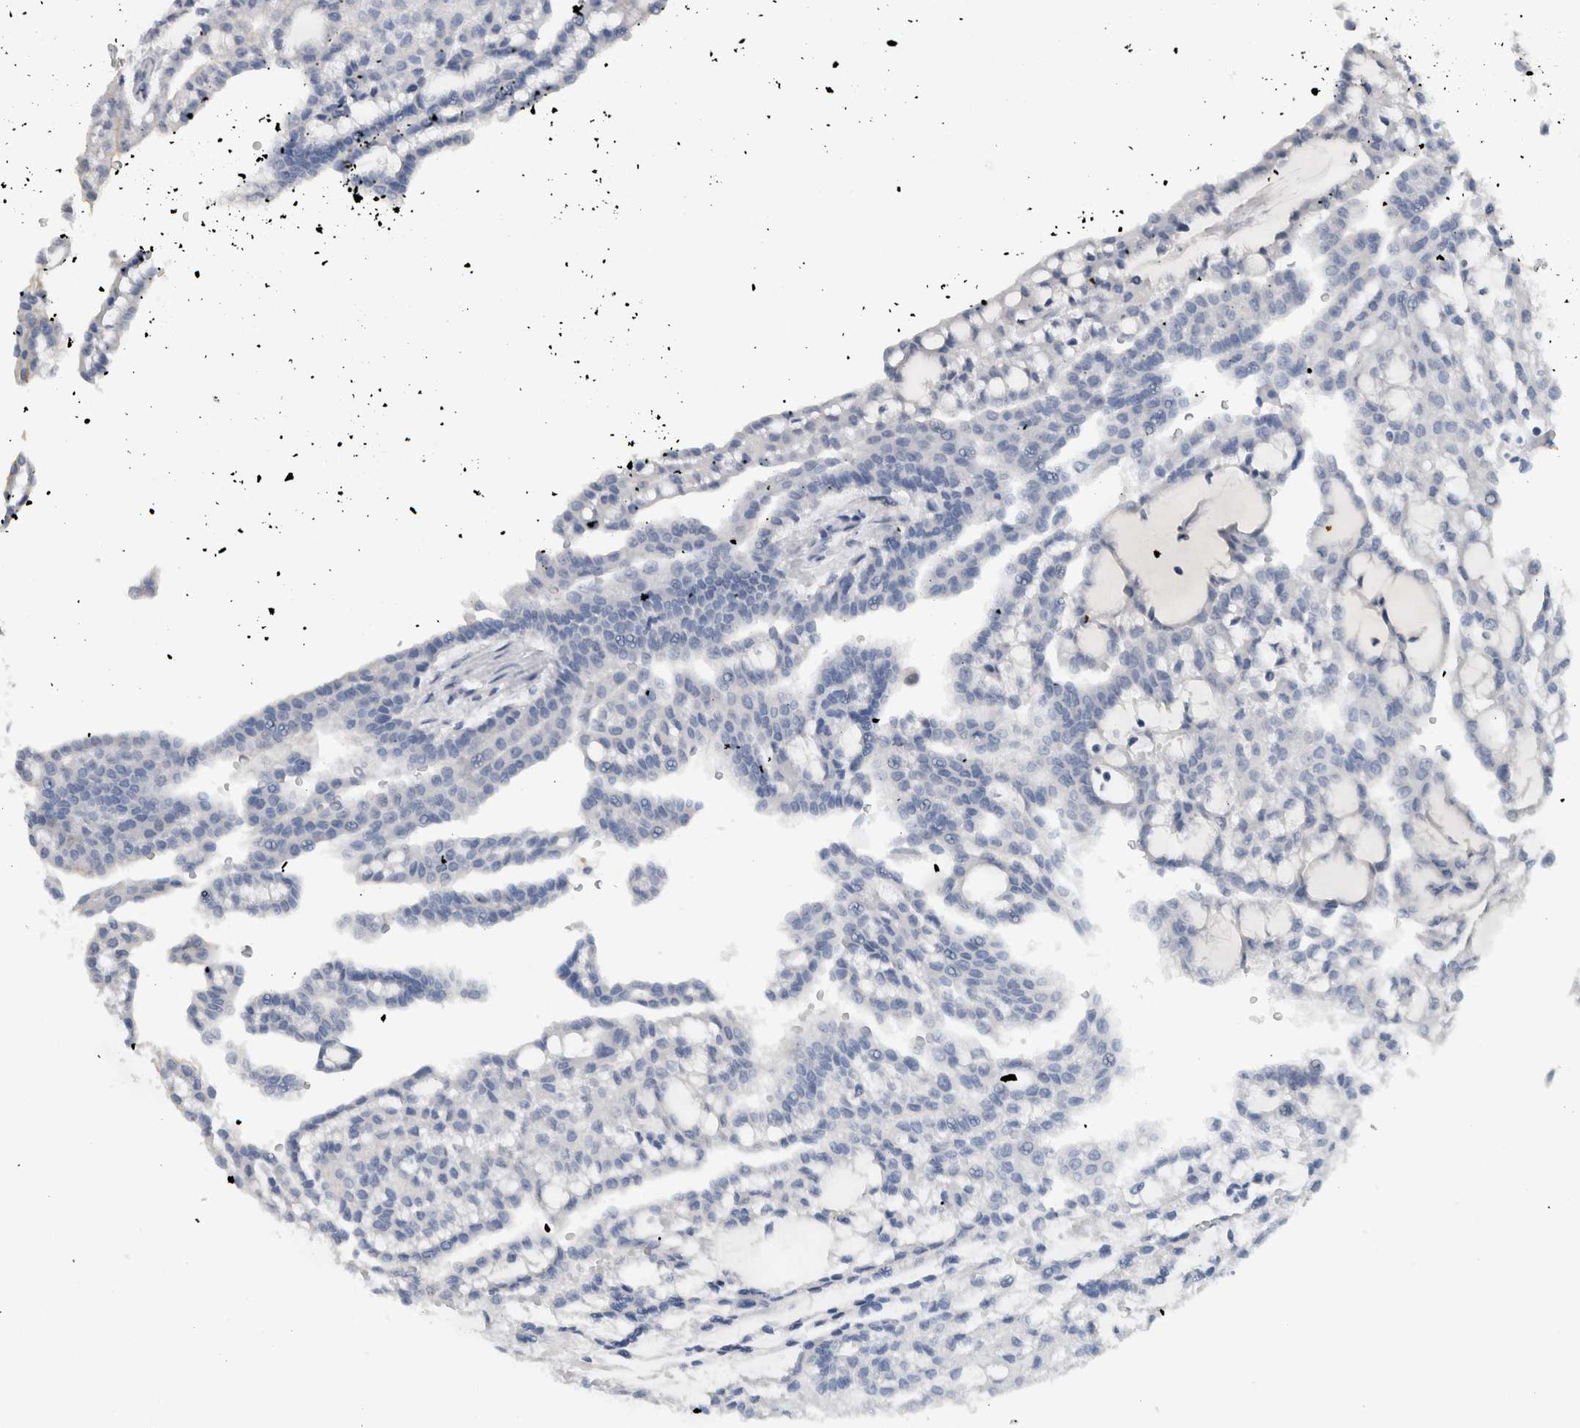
{"staining": {"intensity": "negative", "quantity": "none", "location": "none"}, "tissue": "renal cancer", "cell_type": "Tumor cells", "image_type": "cancer", "snomed": [{"axis": "morphology", "description": "Adenocarcinoma, NOS"}, {"axis": "topography", "description": "Kidney"}], "caption": "Tumor cells are negative for brown protein staining in adenocarcinoma (renal).", "gene": "S100A10", "patient": {"sex": "male", "age": 63}}